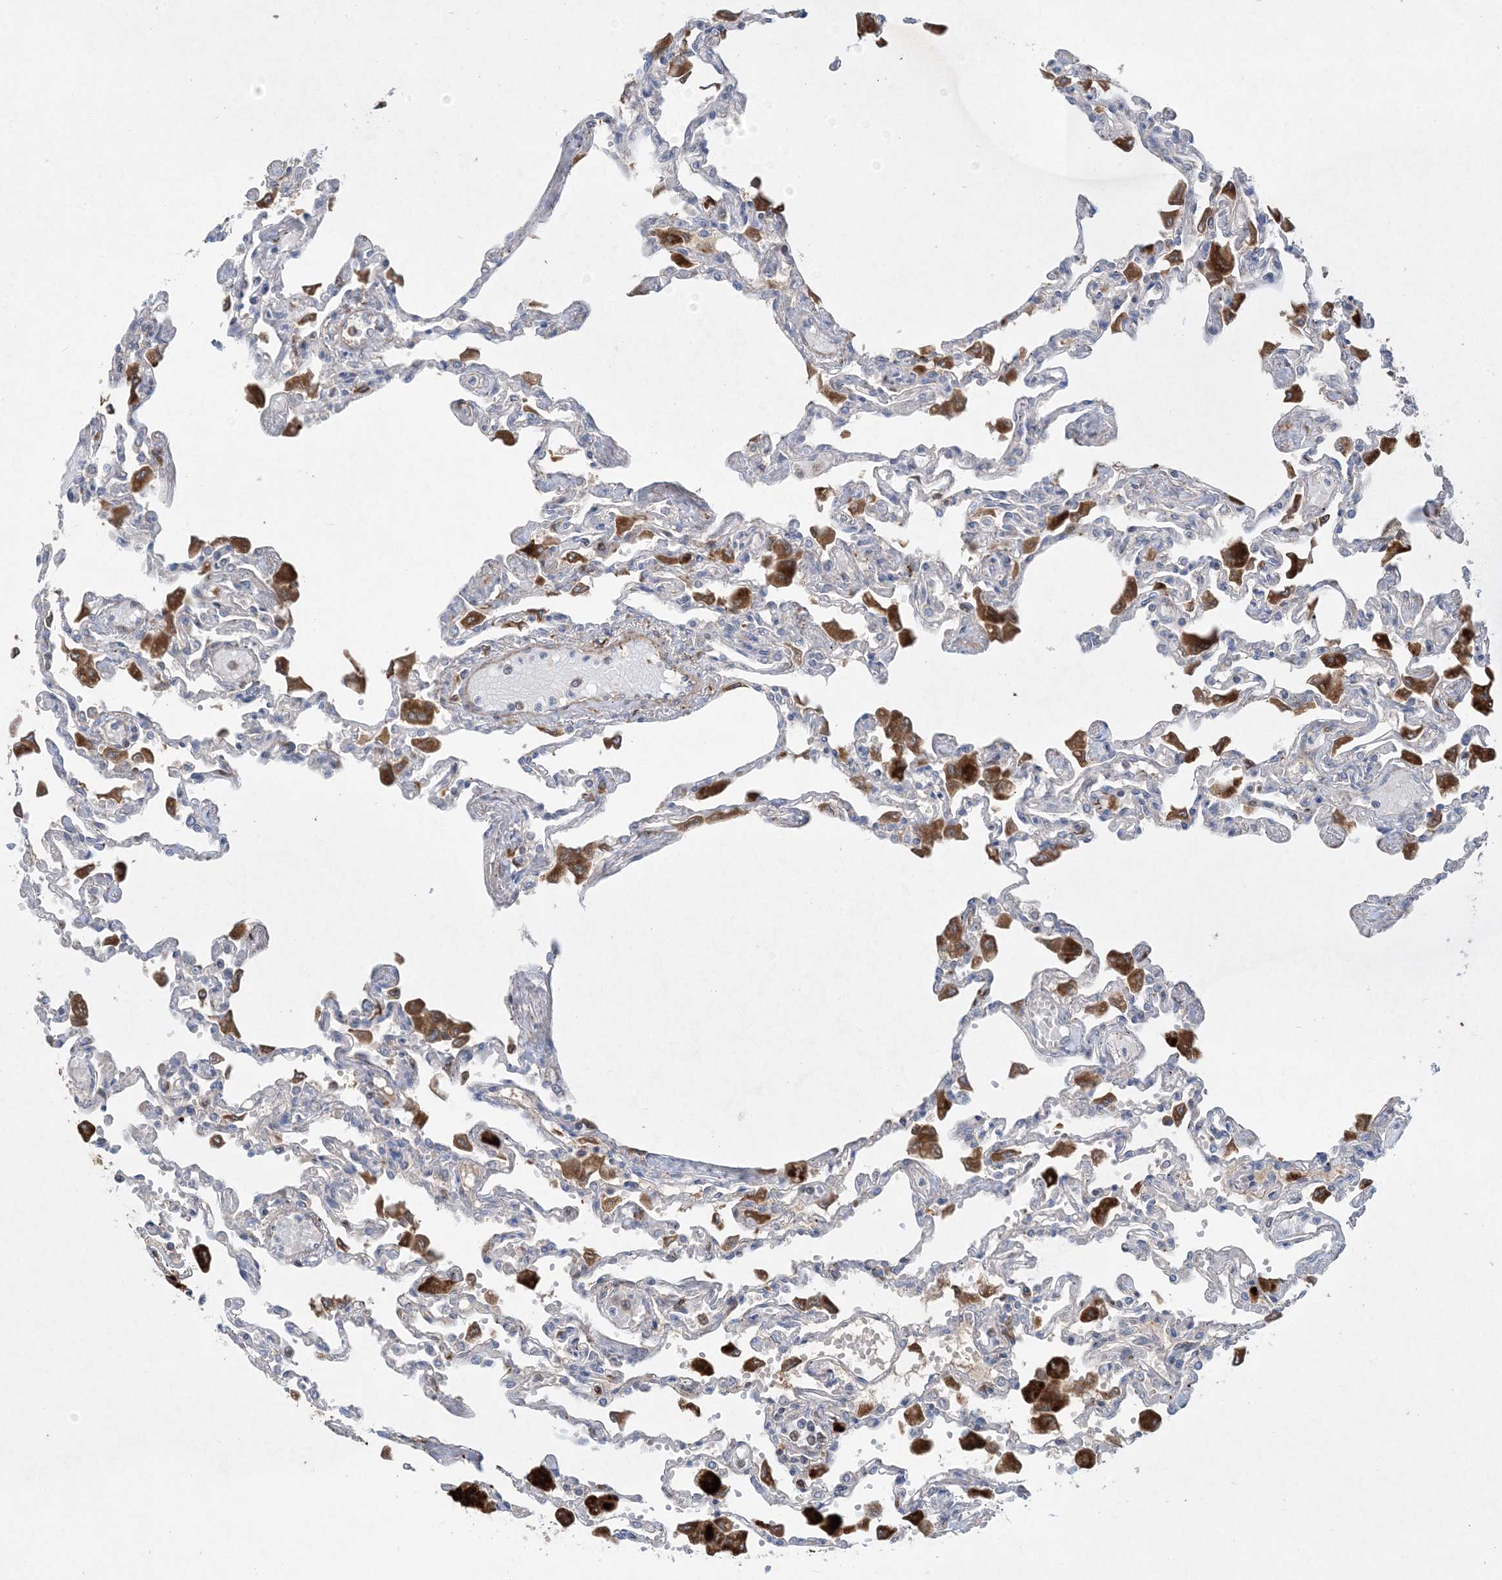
{"staining": {"intensity": "negative", "quantity": "none", "location": "none"}, "tissue": "lung", "cell_type": "Alveolar cells", "image_type": "normal", "snomed": [{"axis": "morphology", "description": "Normal tissue, NOS"}, {"axis": "topography", "description": "Bronchus"}, {"axis": "topography", "description": "Lung"}], "caption": "Normal lung was stained to show a protein in brown. There is no significant positivity in alveolar cells.", "gene": "MASP2", "patient": {"sex": "female", "age": 49}}